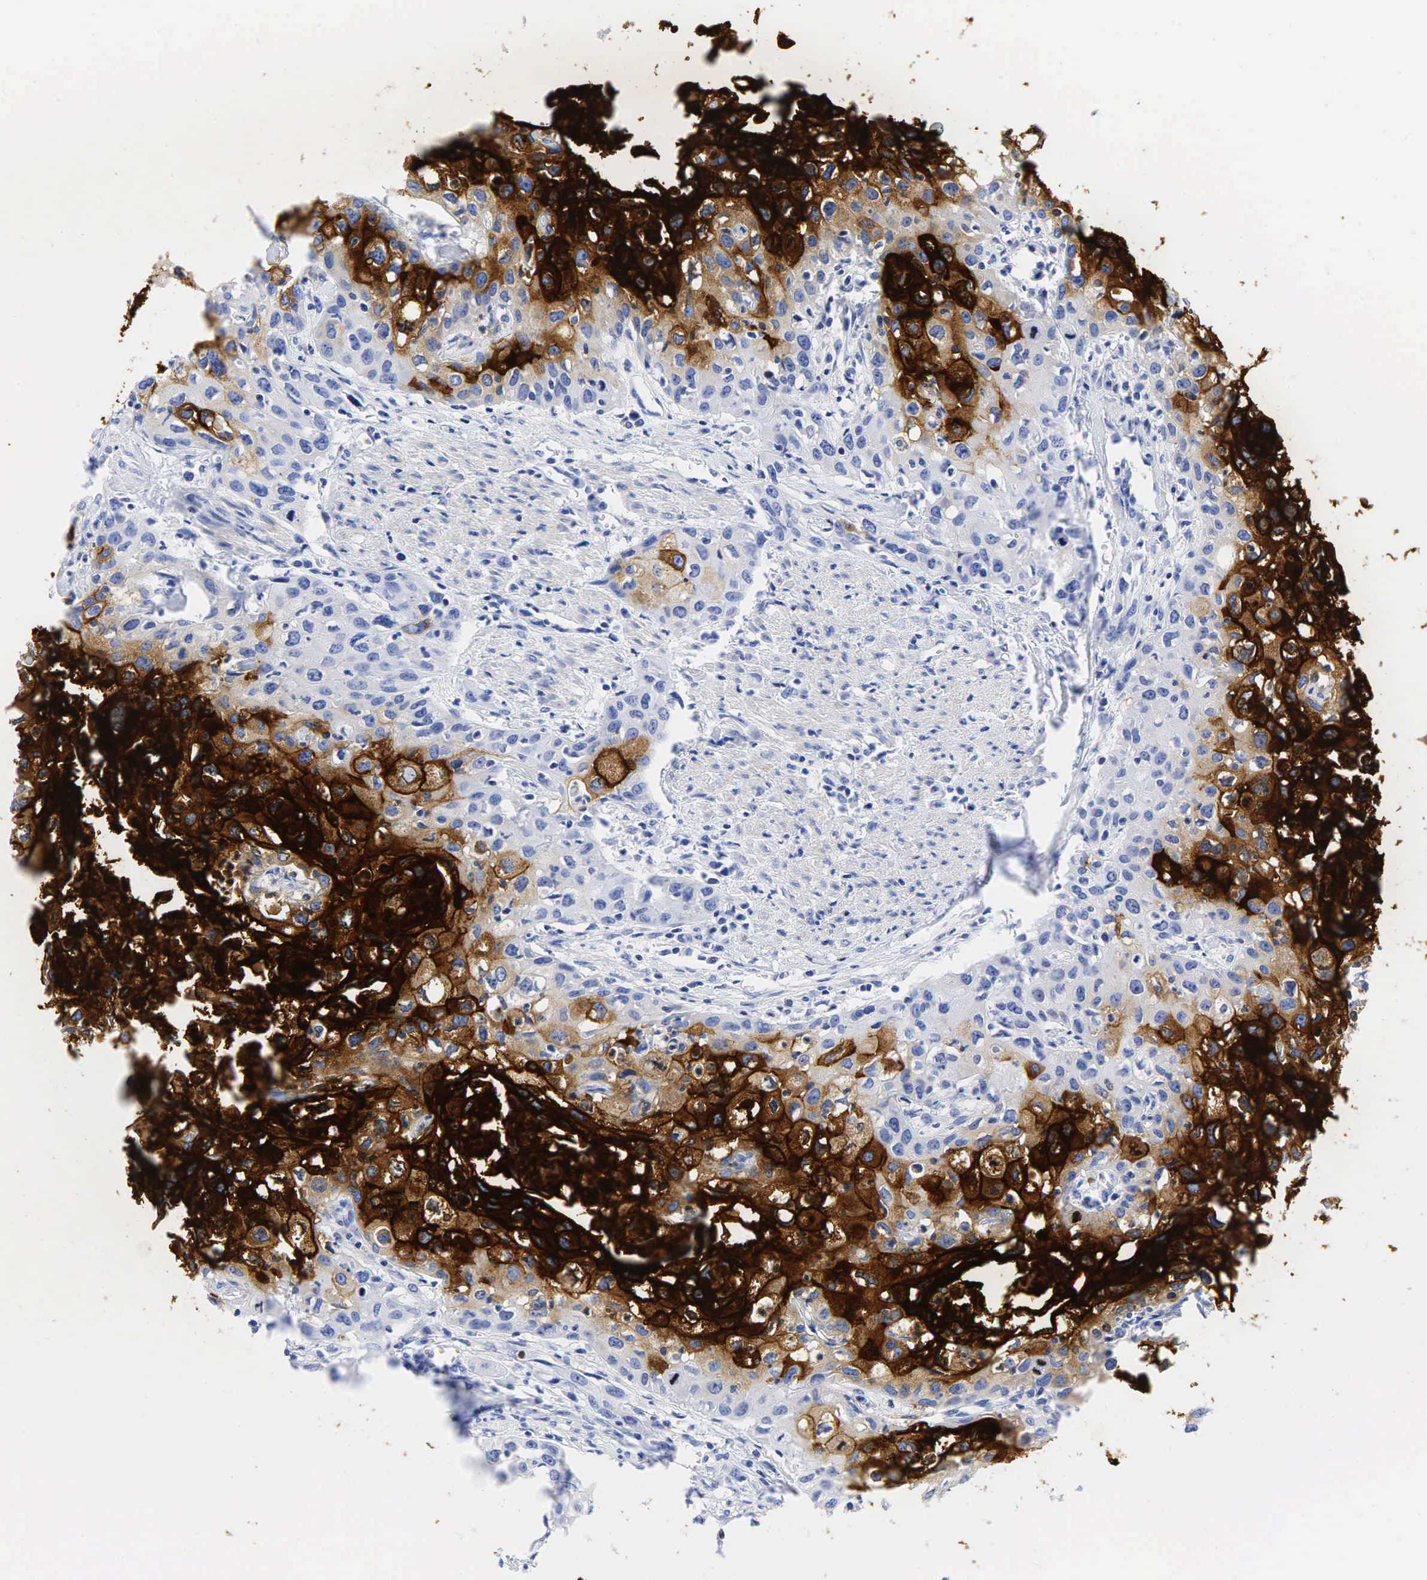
{"staining": {"intensity": "strong", "quantity": "25%-75%", "location": "cytoplasmic/membranous"}, "tissue": "urothelial cancer", "cell_type": "Tumor cells", "image_type": "cancer", "snomed": [{"axis": "morphology", "description": "Urothelial carcinoma, High grade"}, {"axis": "topography", "description": "Urinary bladder"}], "caption": "IHC of human high-grade urothelial carcinoma demonstrates high levels of strong cytoplasmic/membranous positivity in approximately 25%-75% of tumor cells.", "gene": "CEACAM5", "patient": {"sex": "male", "age": 54}}